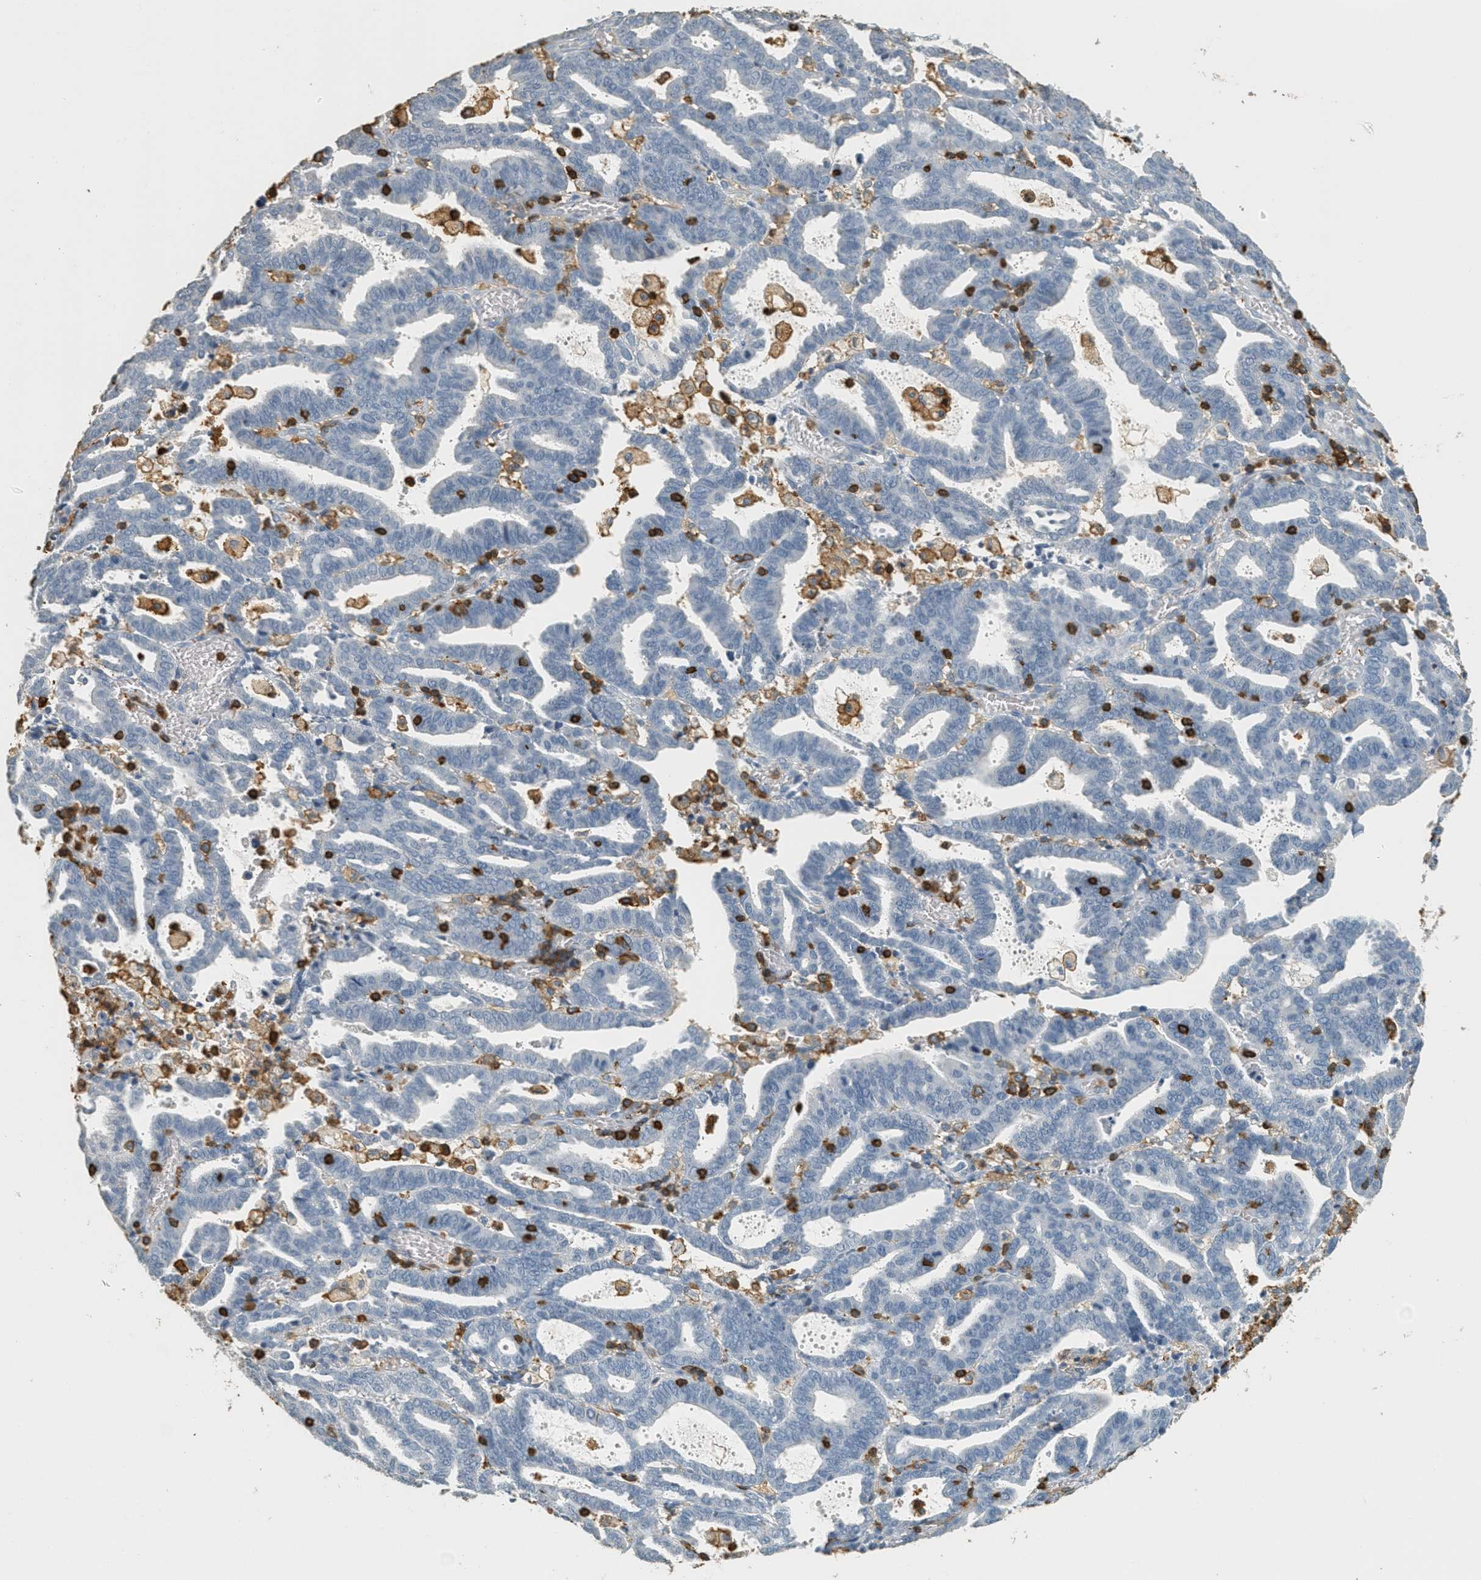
{"staining": {"intensity": "negative", "quantity": "none", "location": "none"}, "tissue": "endometrial cancer", "cell_type": "Tumor cells", "image_type": "cancer", "snomed": [{"axis": "morphology", "description": "Adenocarcinoma, NOS"}, {"axis": "topography", "description": "Uterus"}], "caption": "This micrograph is of endometrial adenocarcinoma stained with immunohistochemistry (IHC) to label a protein in brown with the nuclei are counter-stained blue. There is no expression in tumor cells. (Immunohistochemistry, brightfield microscopy, high magnification).", "gene": "LSP1", "patient": {"sex": "female", "age": 83}}